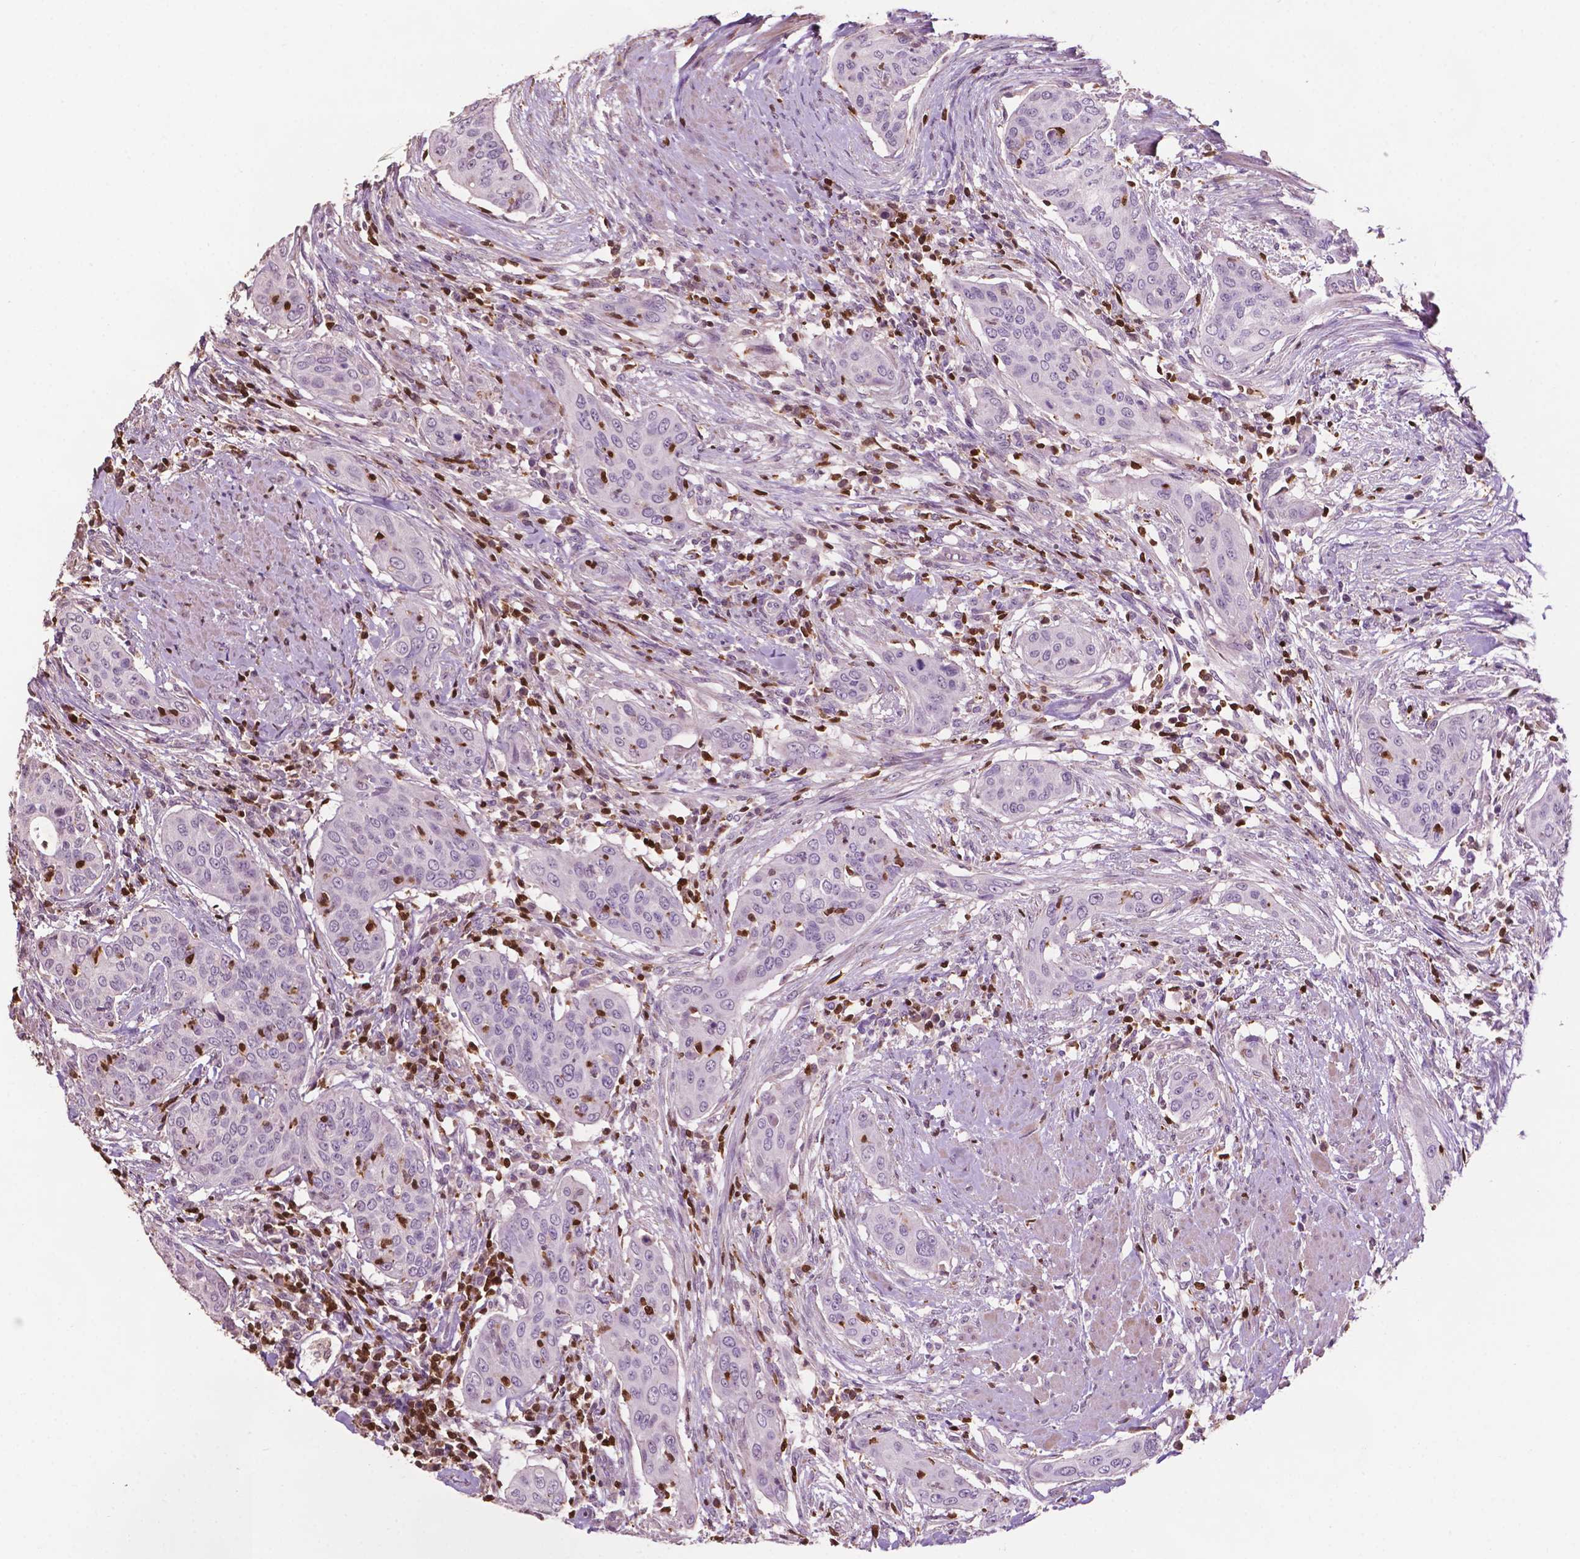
{"staining": {"intensity": "negative", "quantity": "none", "location": "none"}, "tissue": "urothelial cancer", "cell_type": "Tumor cells", "image_type": "cancer", "snomed": [{"axis": "morphology", "description": "Urothelial carcinoma, High grade"}, {"axis": "topography", "description": "Urinary bladder"}], "caption": "Immunohistochemistry (IHC) of urothelial cancer reveals no staining in tumor cells.", "gene": "TBC1D10C", "patient": {"sex": "male", "age": 82}}